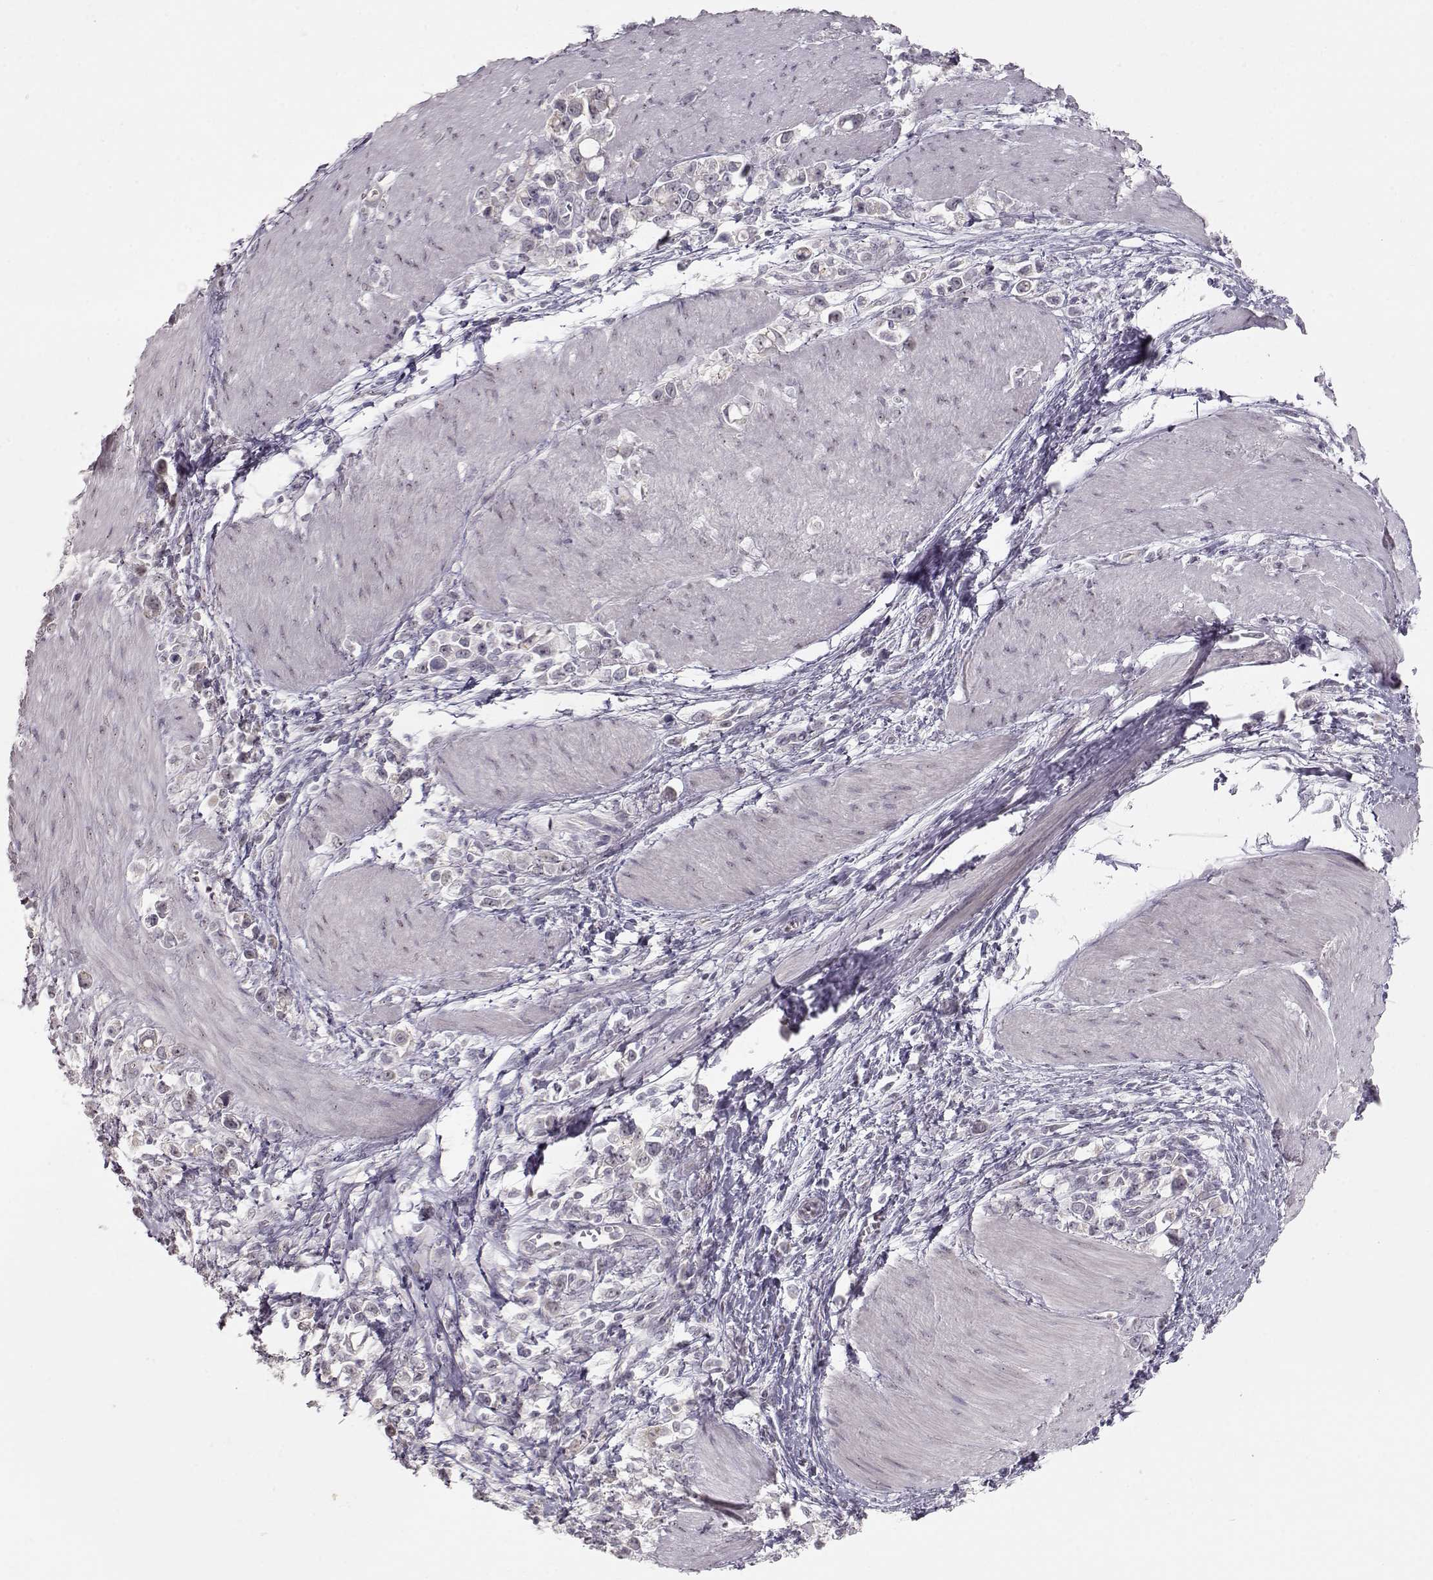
{"staining": {"intensity": "negative", "quantity": "none", "location": "none"}, "tissue": "stomach cancer", "cell_type": "Tumor cells", "image_type": "cancer", "snomed": [{"axis": "morphology", "description": "Adenocarcinoma, NOS"}, {"axis": "topography", "description": "Stomach"}], "caption": "Histopathology image shows no protein expression in tumor cells of stomach cancer tissue.", "gene": "FAM205A", "patient": {"sex": "male", "age": 63}}